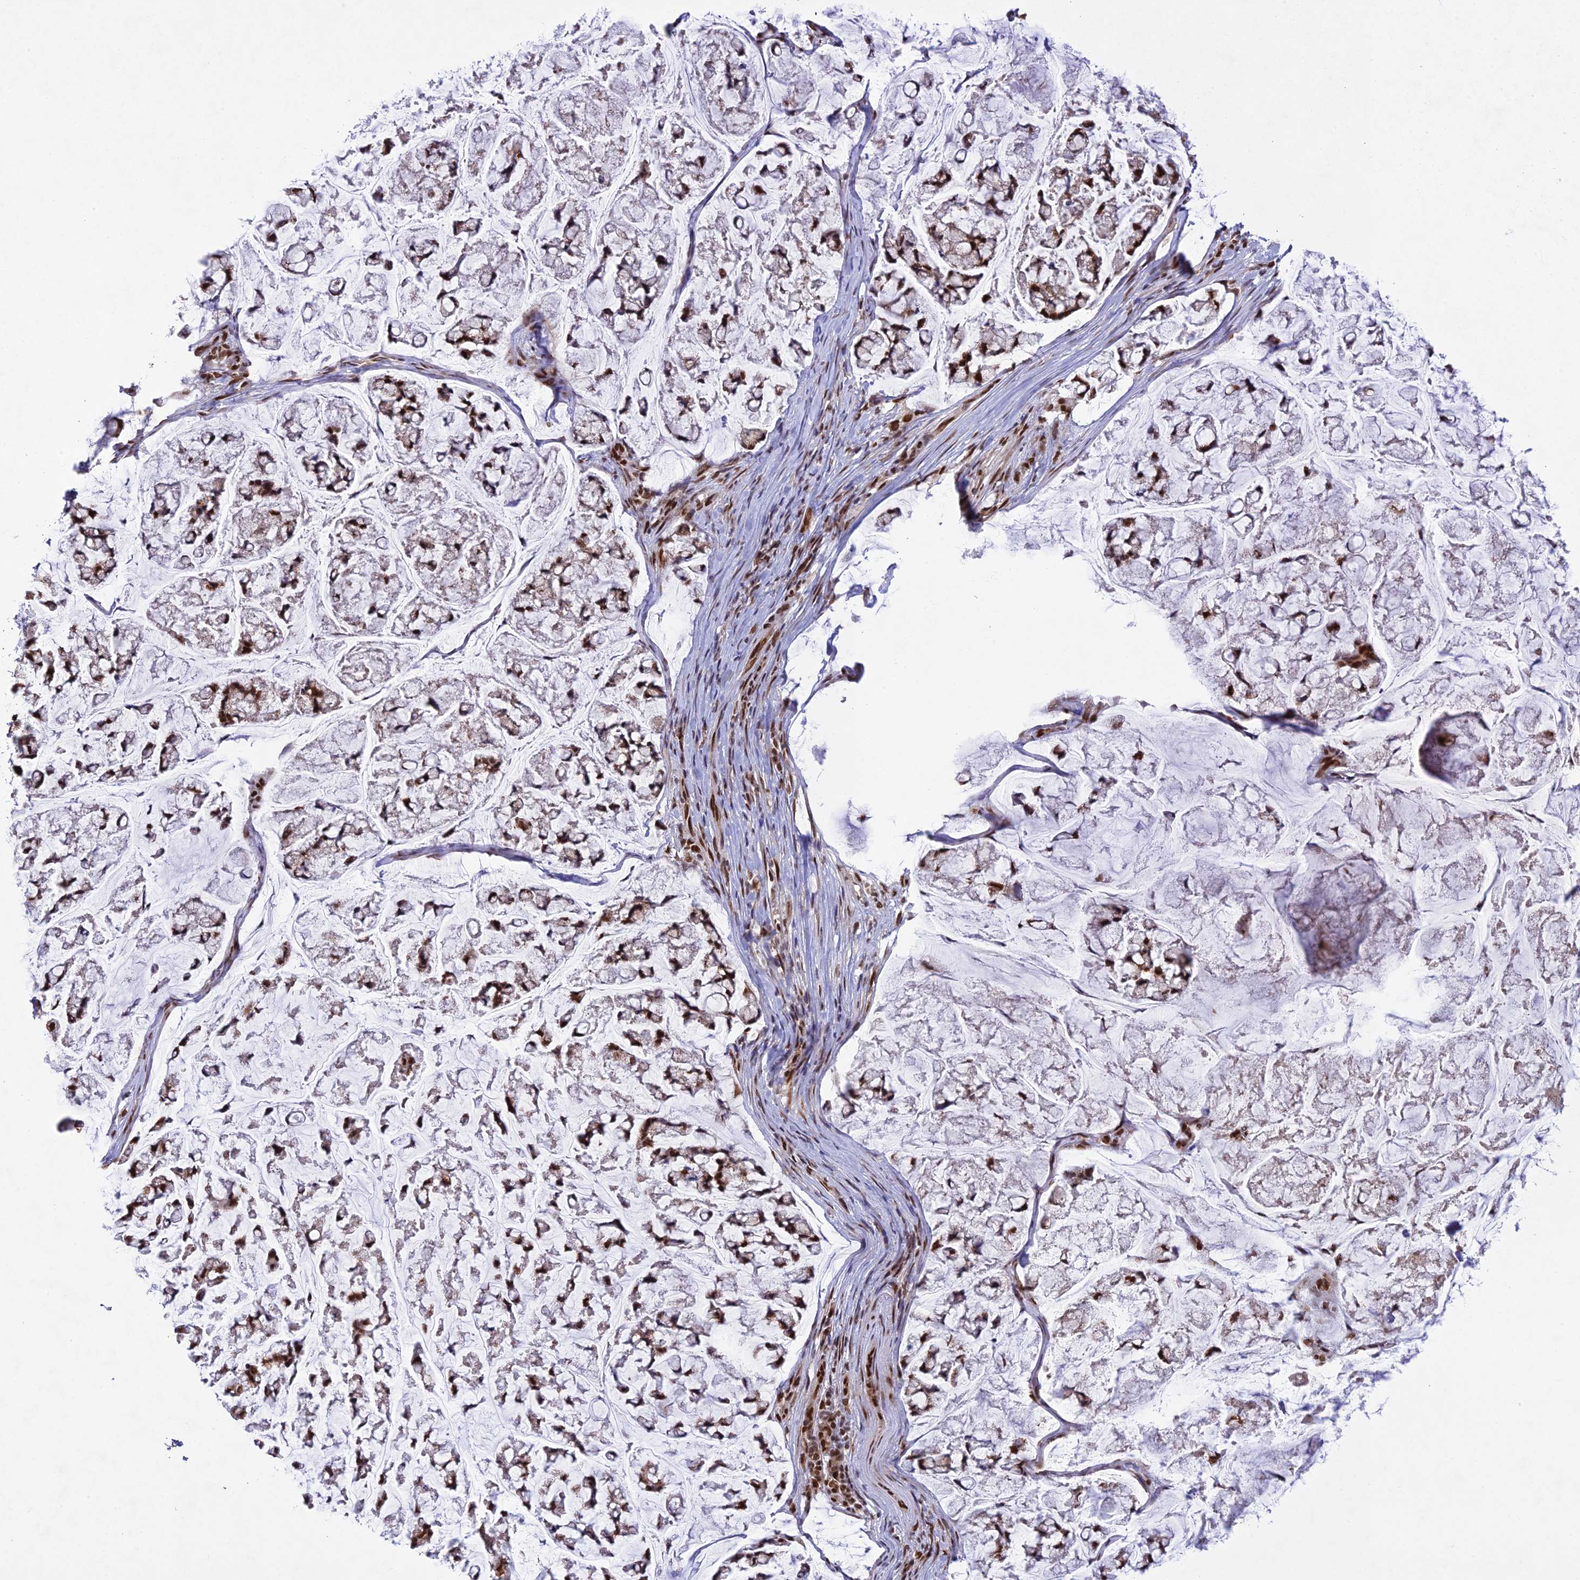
{"staining": {"intensity": "strong", "quantity": ">75%", "location": "nuclear"}, "tissue": "stomach cancer", "cell_type": "Tumor cells", "image_type": "cancer", "snomed": [{"axis": "morphology", "description": "Adenocarcinoma, NOS"}, {"axis": "topography", "description": "Stomach, lower"}], "caption": "Immunohistochemistry of human stomach cancer (adenocarcinoma) exhibits high levels of strong nuclear expression in approximately >75% of tumor cells.", "gene": "DDX1", "patient": {"sex": "male", "age": 67}}